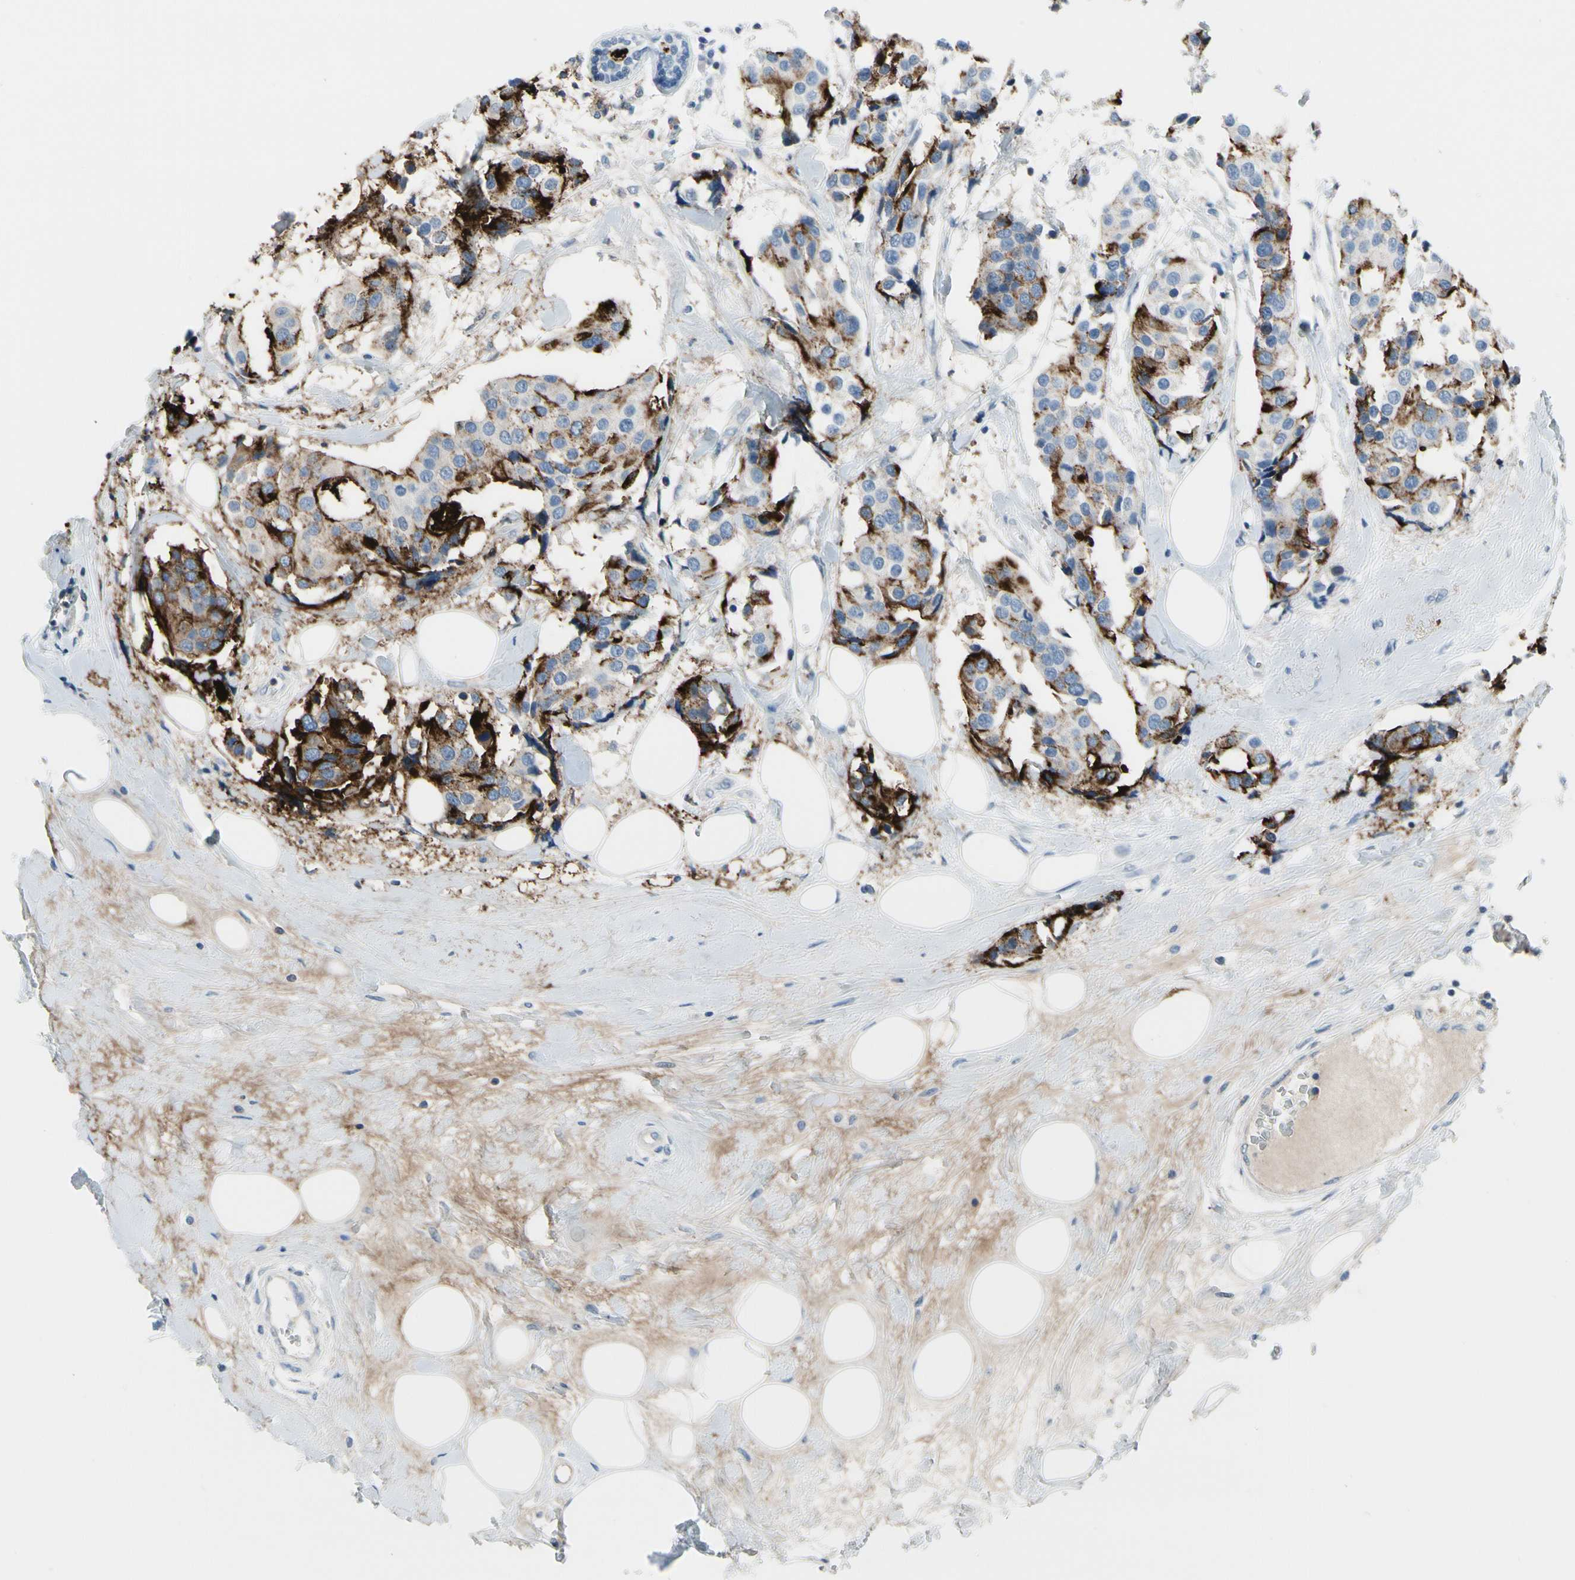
{"staining": {"intensity": "strong", "quantity": "<25%", "location": "cytoplasmic/membranous"}, "tissue": "breast cancer", "cell_type": "Tumor cells", "image_type": "cancer", "snomed": [{"axis": "morphology", "description": "Normal tissue, NOS"}, {"axis": "morphology", "description": "Duct carcinoma"}, {"axis": "topography", "description": "Breast"}], "caption": "DAB immunohistochemical staining of intraductal carcinoma (breast) shows strong cytoplasmic/membranous protein positivity in about <25% of tumor cells.", "gene": "MUC5B", "patient": {"sex": "female", "age": 39}}